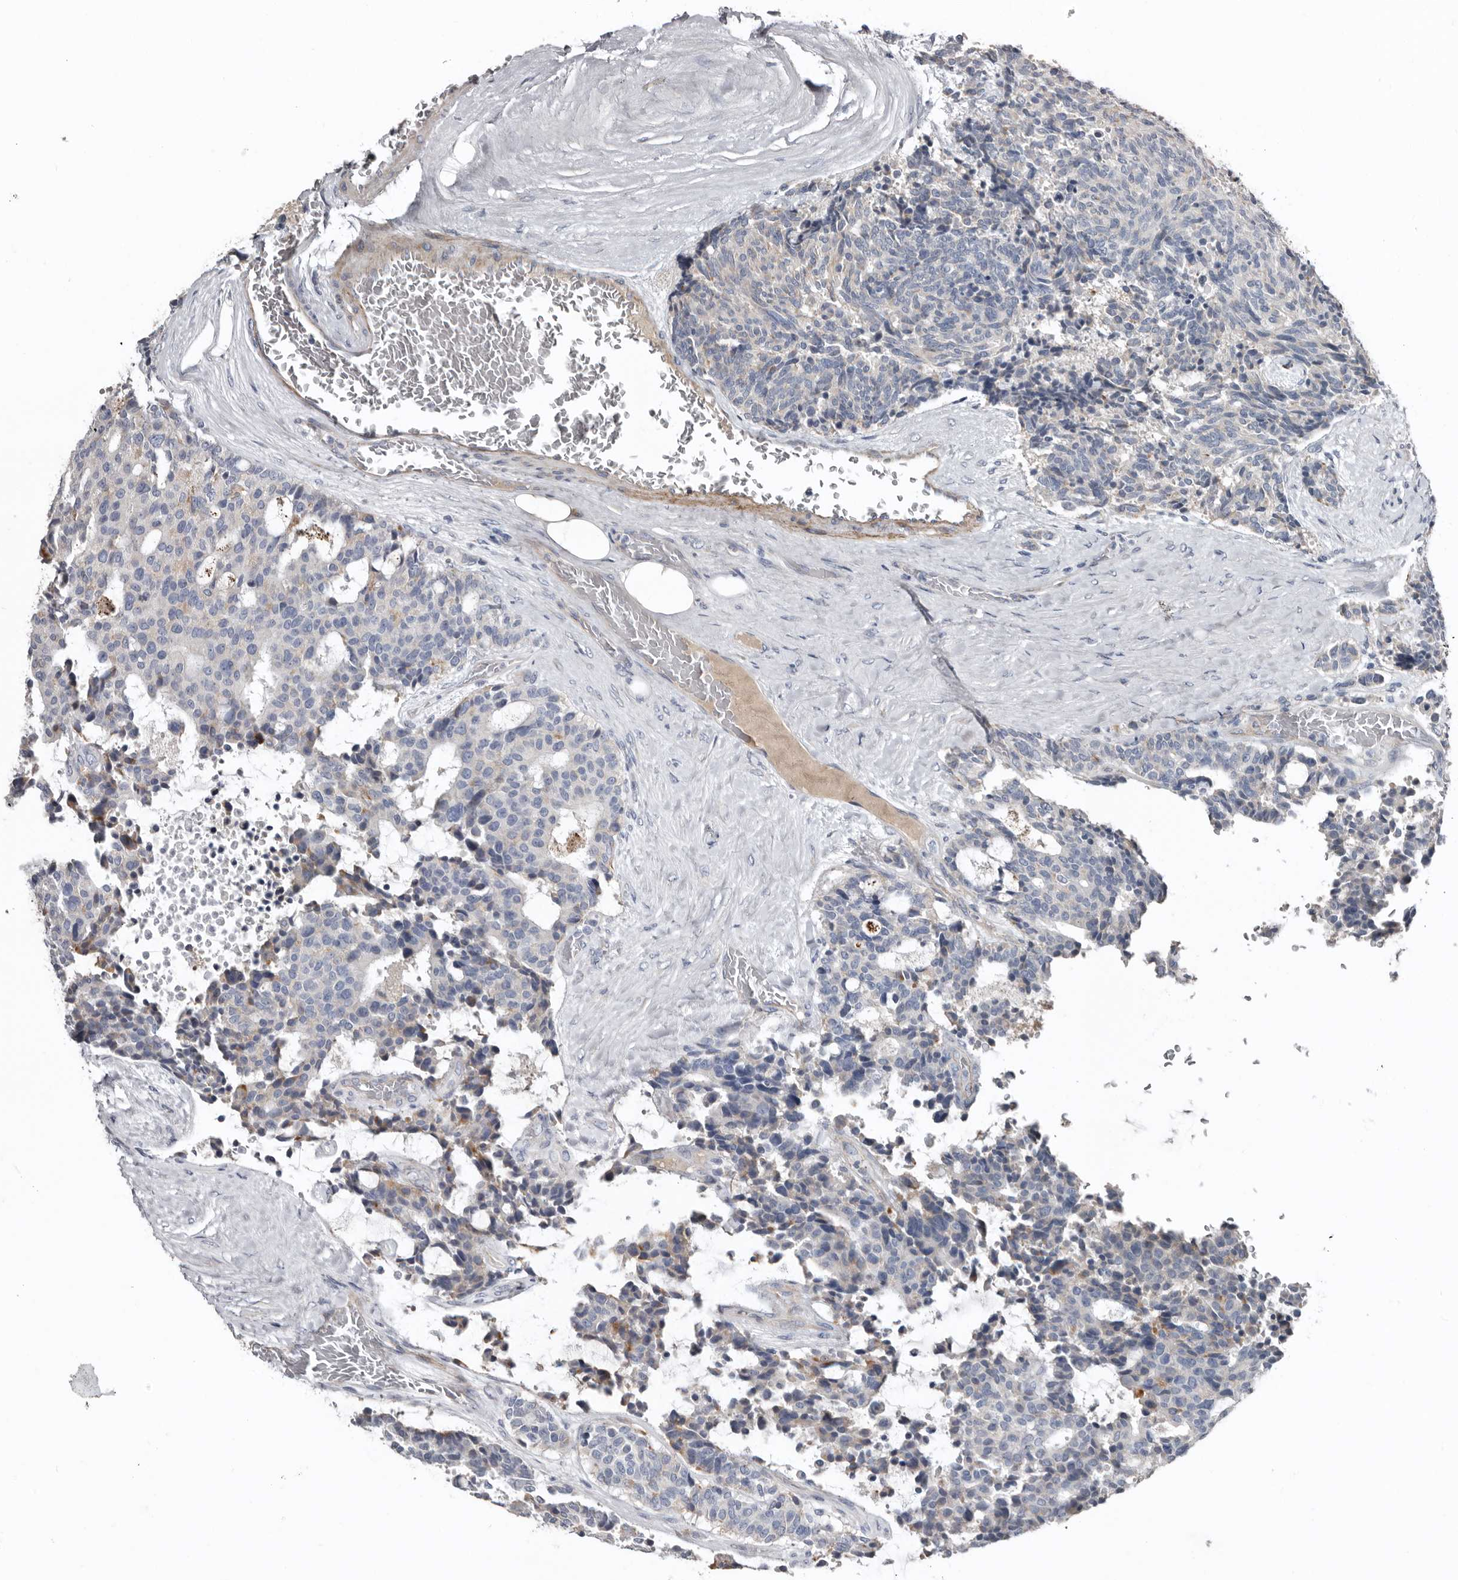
{"staining": {"intensity": "negative", "quantity": "none", "location": "none"}, "tissue": "carcinoid", "cell_type": "Tumor cells", "image_type": "cancer", "snomed": [{"axis": "morphology", "description": "Carcinoid, malignant, NOS"}, {"axis": "topography", "description": "Pancreas"}], "caption": "This image is of carcinoid stained with IHC to label a protein in brown with the nuclei are counter-stained blue. There is no staining in tumor cells.", "gene": "ZNF114", "patient": {"sex": "female", "age": 54}}